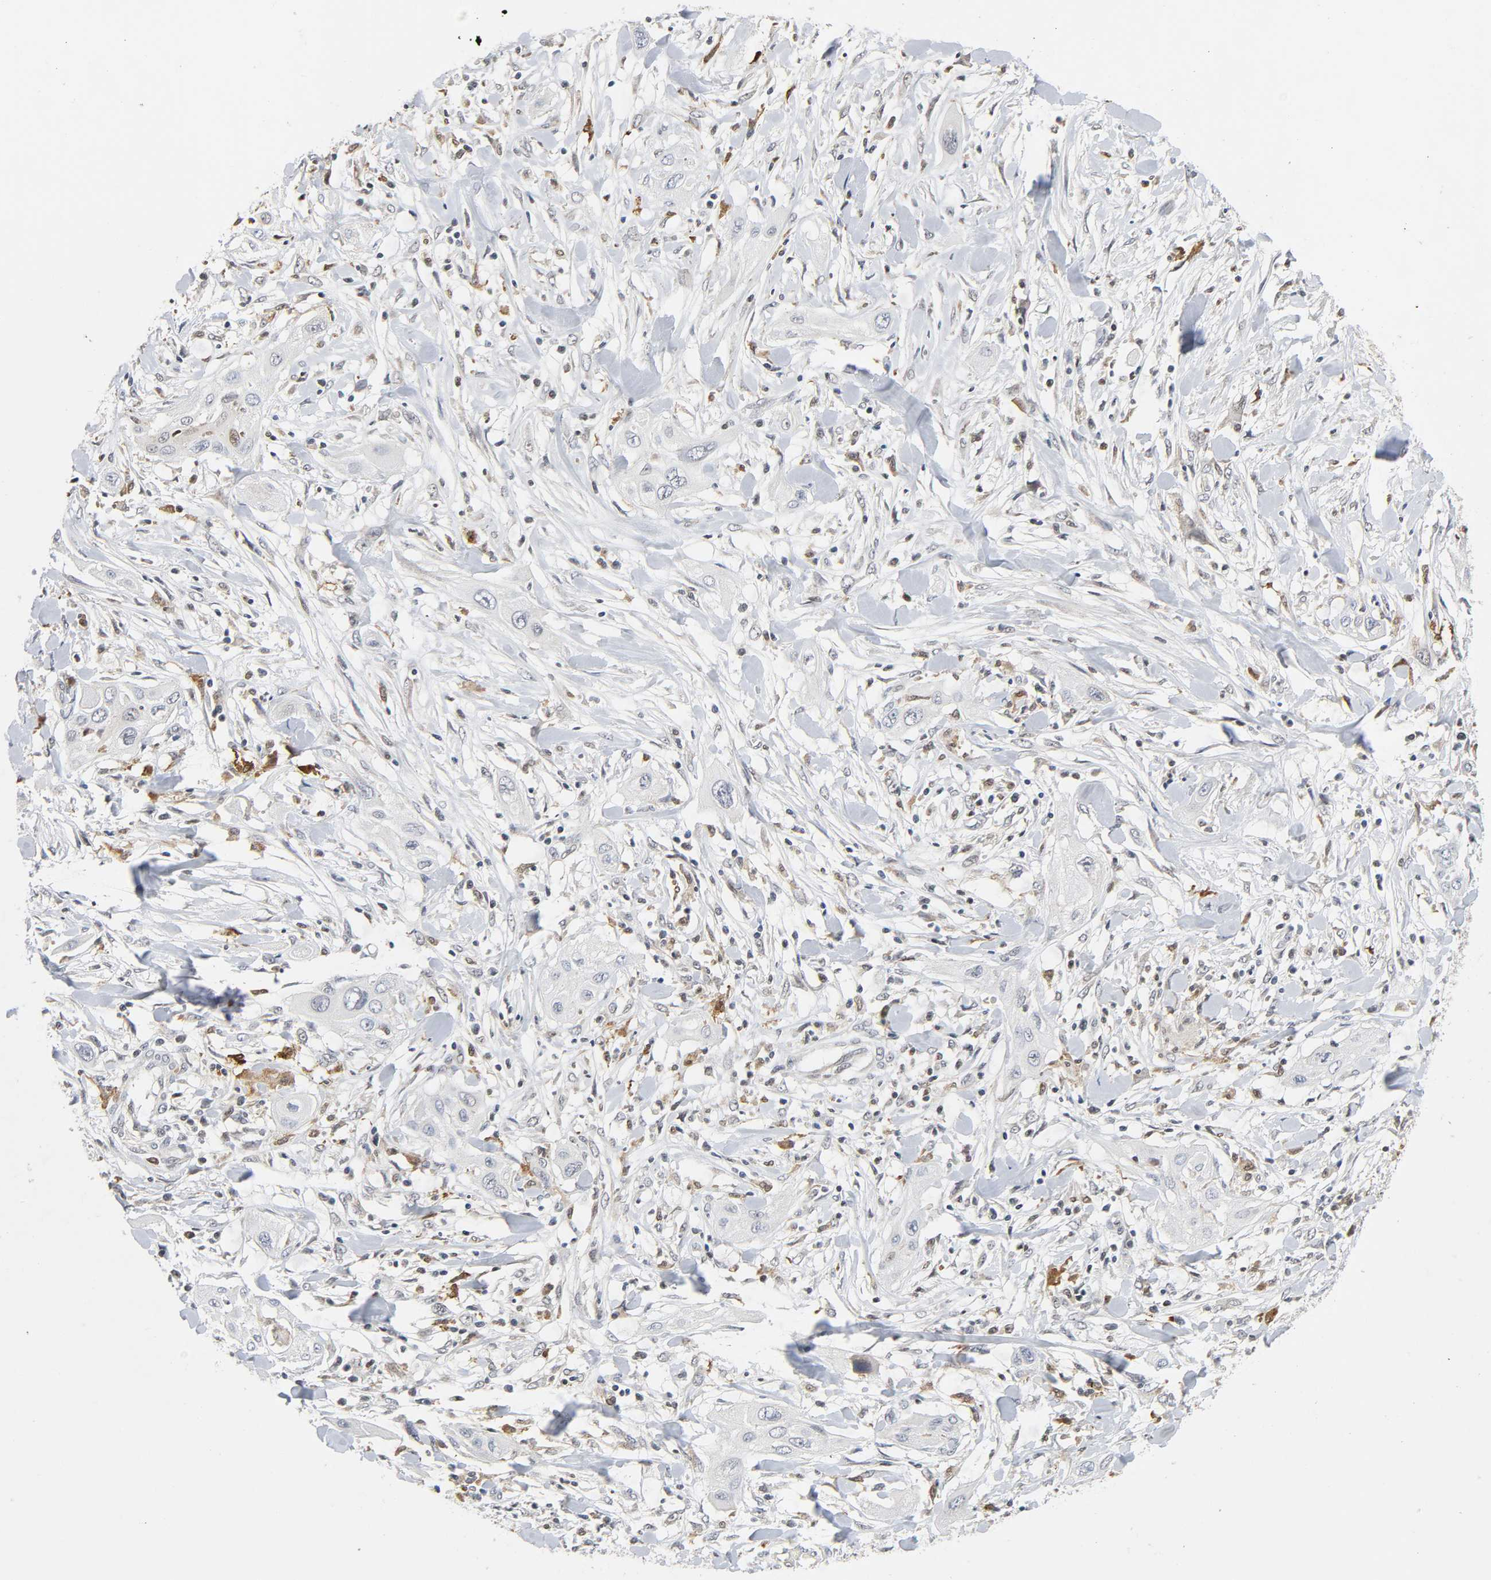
{"staining": {"intensity": "negative", "quantity": "none", "location": "none"}, "tissue": "lung cancer", "cell_type": "Tumor cells", "image_type": "cancer", "snomed": [{"axis": "morphology", "description": "Squamous cell carcinoma, NOS"}, {"axis": "topography", "description": "Lung"}], "caption": "Immunohistochemistry (IHC) histopathology image of human lung squamous cell carcinoma stained for a protein (brown), which demonstrates no expression in tumor cells.", "gene": "KAT2B", "patient": {"sex": "female", "age": 47}}